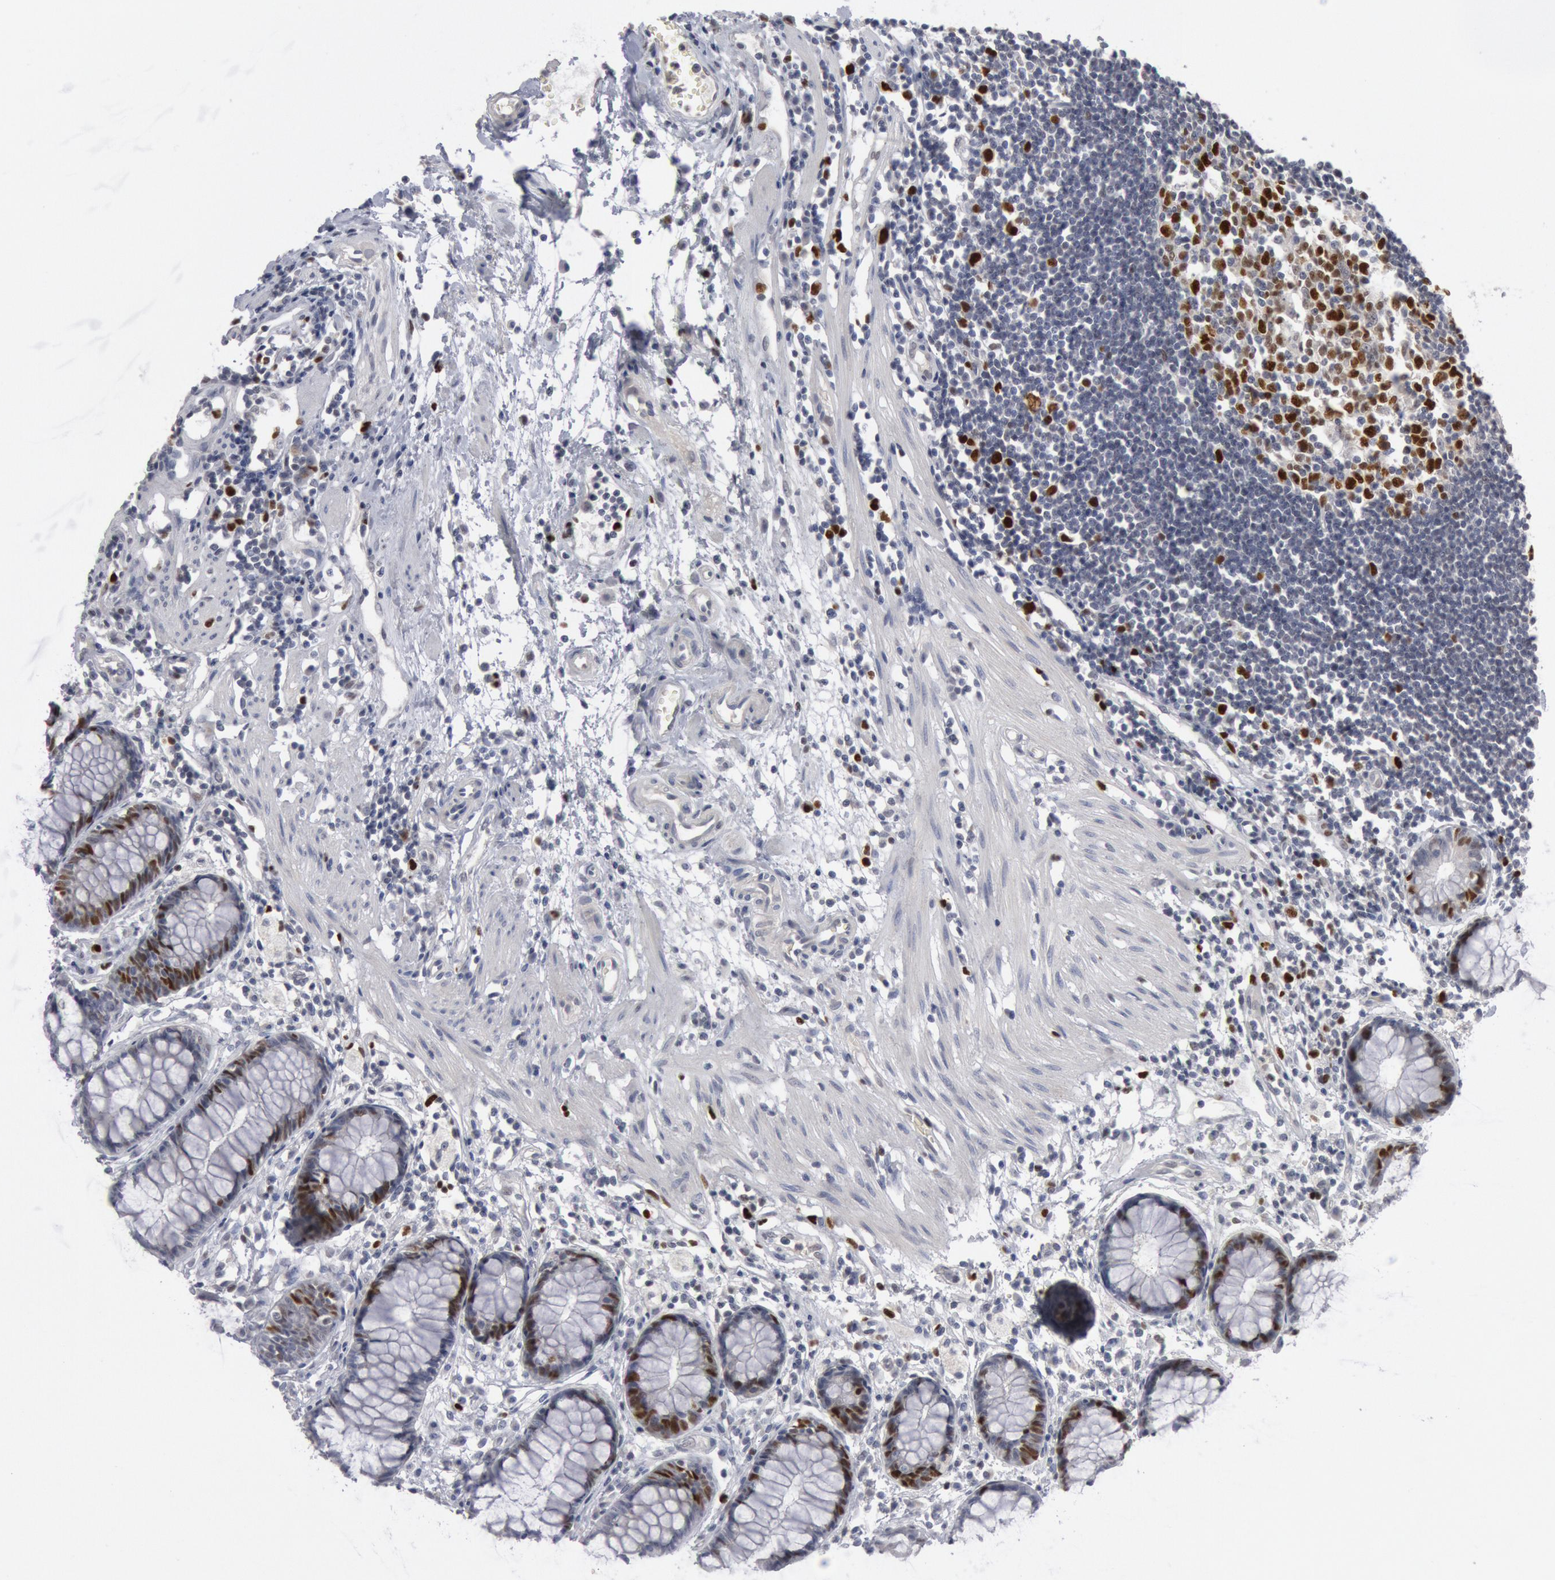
{"staining": {"intensity": "strong", "quantity": ">75%", "location": "nuclear"}, "tissue": "rectum", "cell_type": "Glandular cells", "image_type": "normal", "snomed": [{"axis": "morphology", "description": "Normal tissue, NOS"}, {"axis": "topography", "description": "Rectum"}], "caption": "An image showing strong nuclear positivity in approximately >75% of glandular cells in unremarkable rectum, as visualized by brown immunohistochemical staining.", "gene": "WDHD1", "patient": {"sex": "female", "age": 66}}